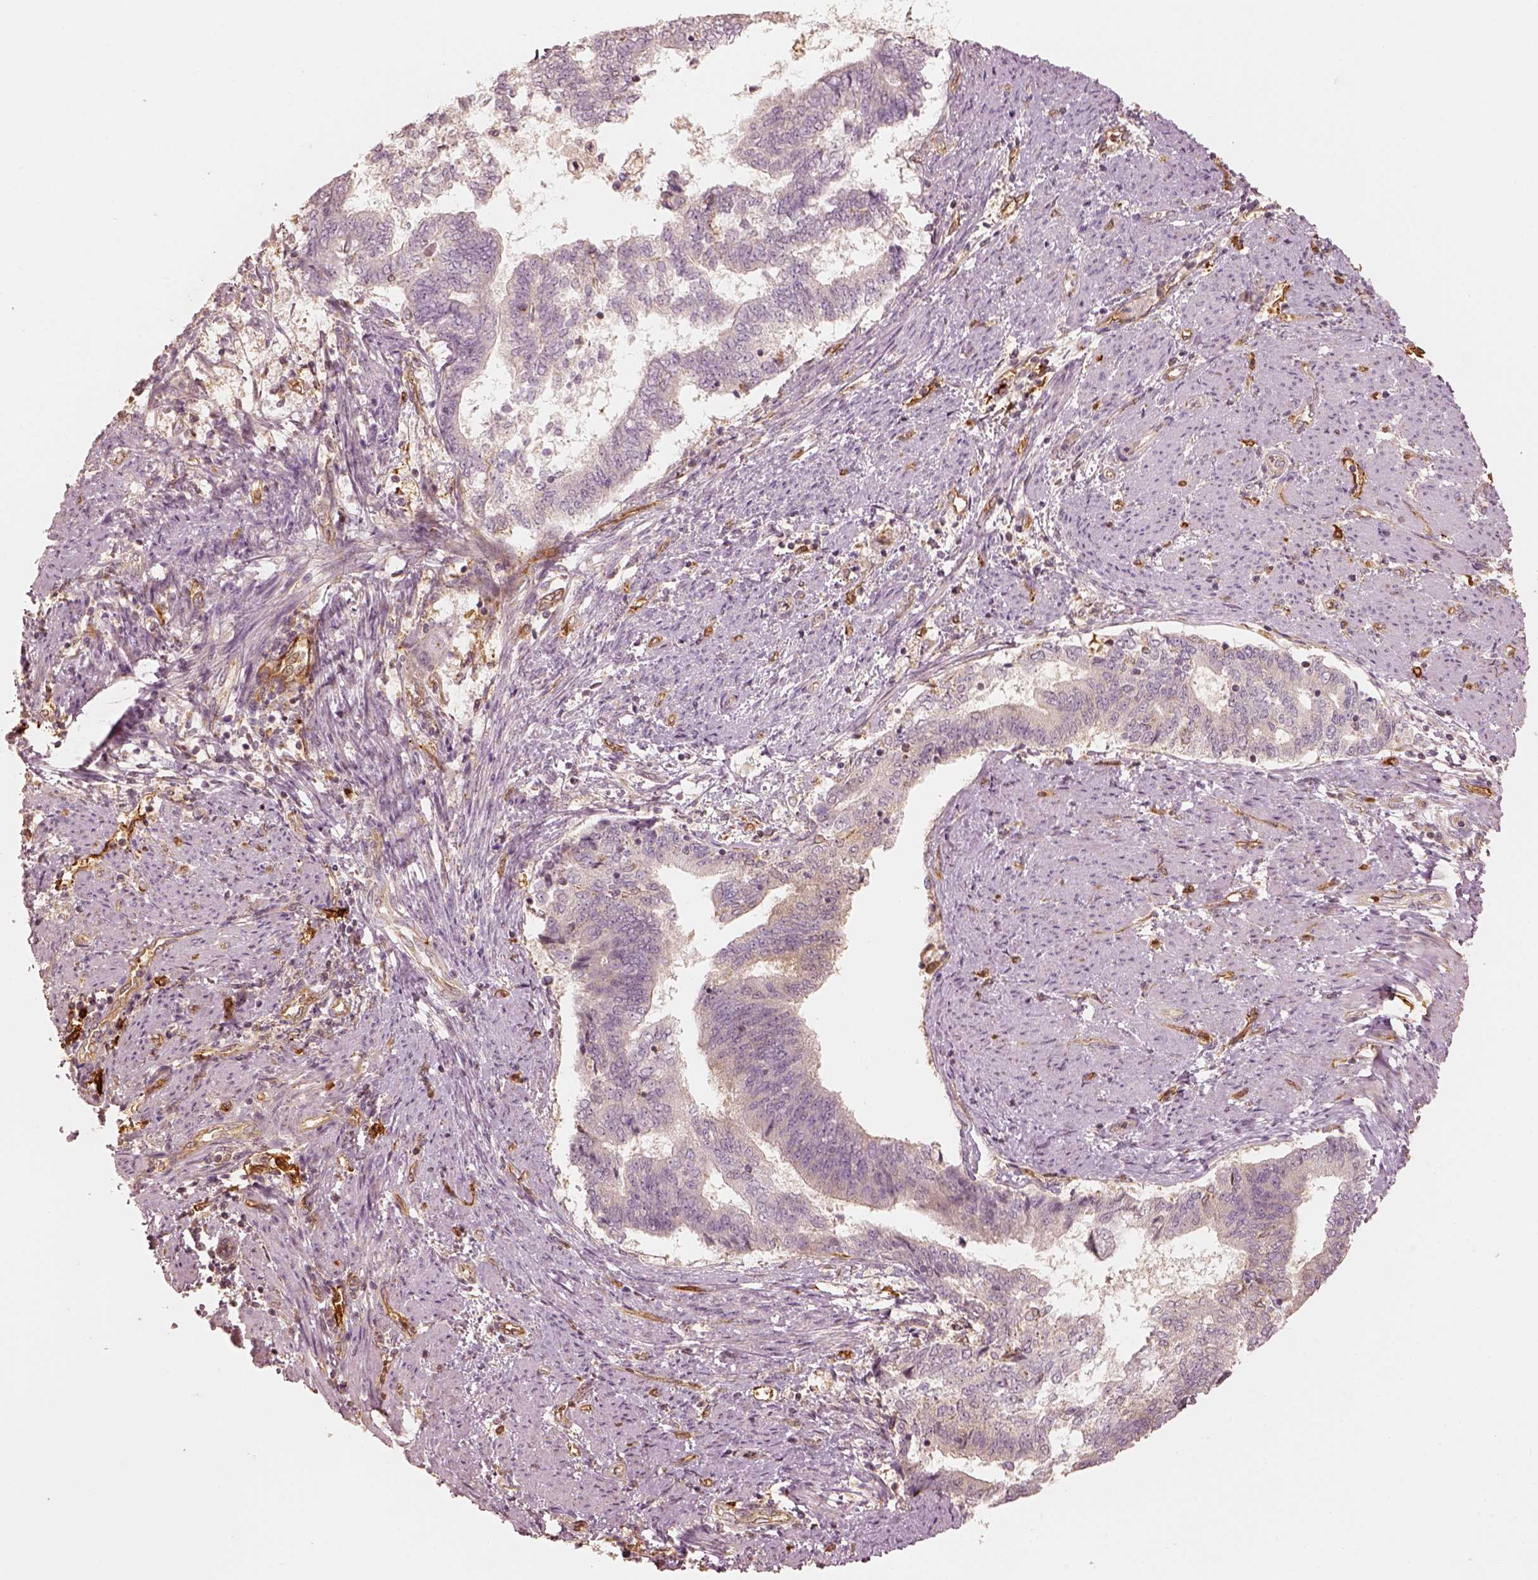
{"staining": {"intensity": "negative", "quantity": "none", "location": "none"}, "tissue": "endometrial cancer", "cell_type": "Tumor cells", "image_type": "cancer", "snomed": [{"axis": "morphology", "description": "Adenocarcinoma, NOS"}, {"axis": "topography", "description": "Endometrium"}], "caption": "There is no significant staining in tumor cells of adenocarcinoma (endometrial).", "gene": "FSCN1", "patient": {"sex": "female", "age": 65}}